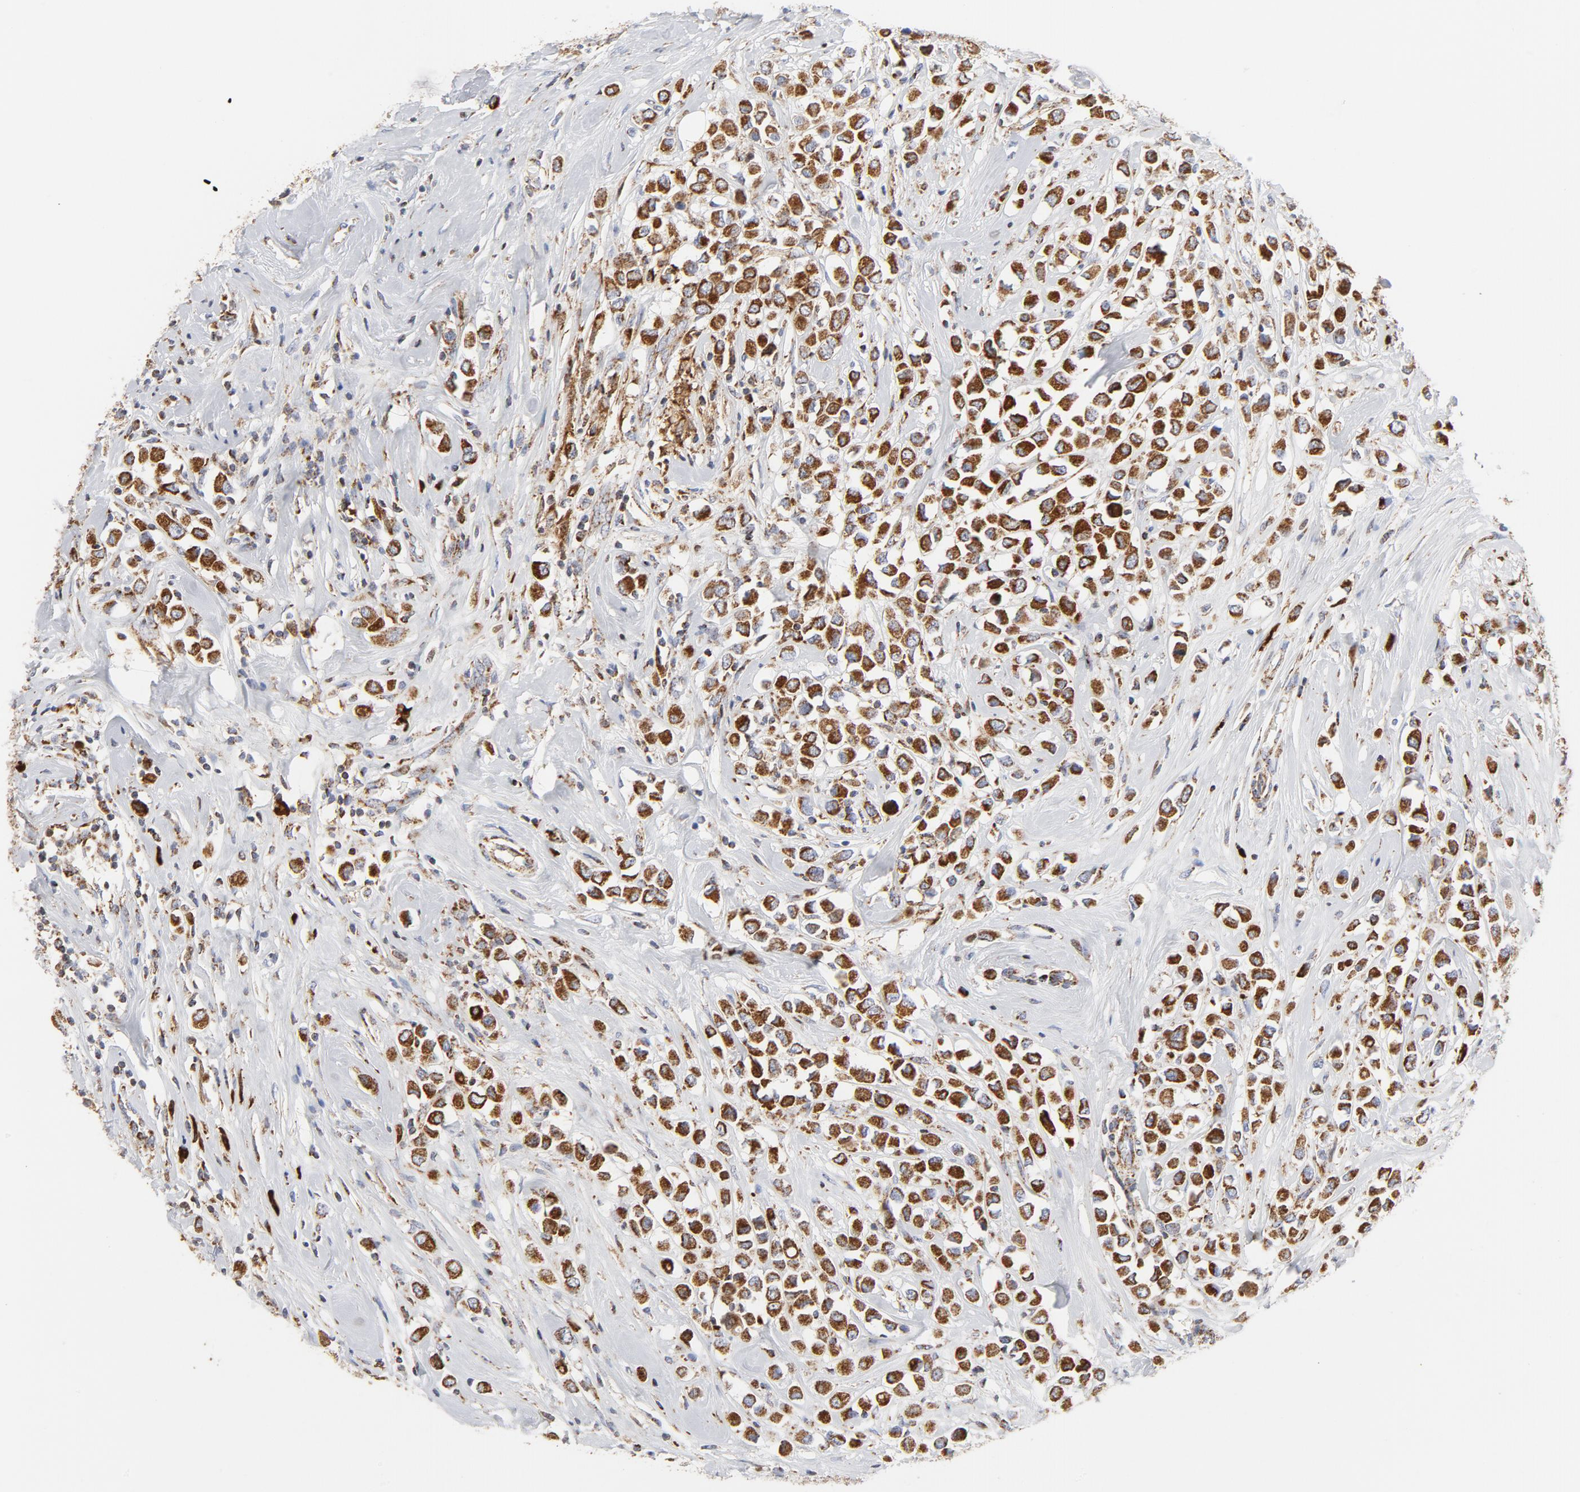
{"staining": {"intensity": "strong", "quantity": ">75%", "location": "cytoplasmic/membranous"}, "tissue": "breast cancer", "cell_type": "Tumor cells", "image_type": "cancer", "snomed": [{"axis": "morphology", "description": "Duct carcinoma"}, {"axis": "topography", "description": "Breast"}], "caption": "Breast invasive ductal carcinoma stained with immunohistochemistry shows strong cytoplasmic/membranous expression in approximately >75% of tumor cells.", "gene": "CYCS", "patient": {"sex": "female", "age": 61}}